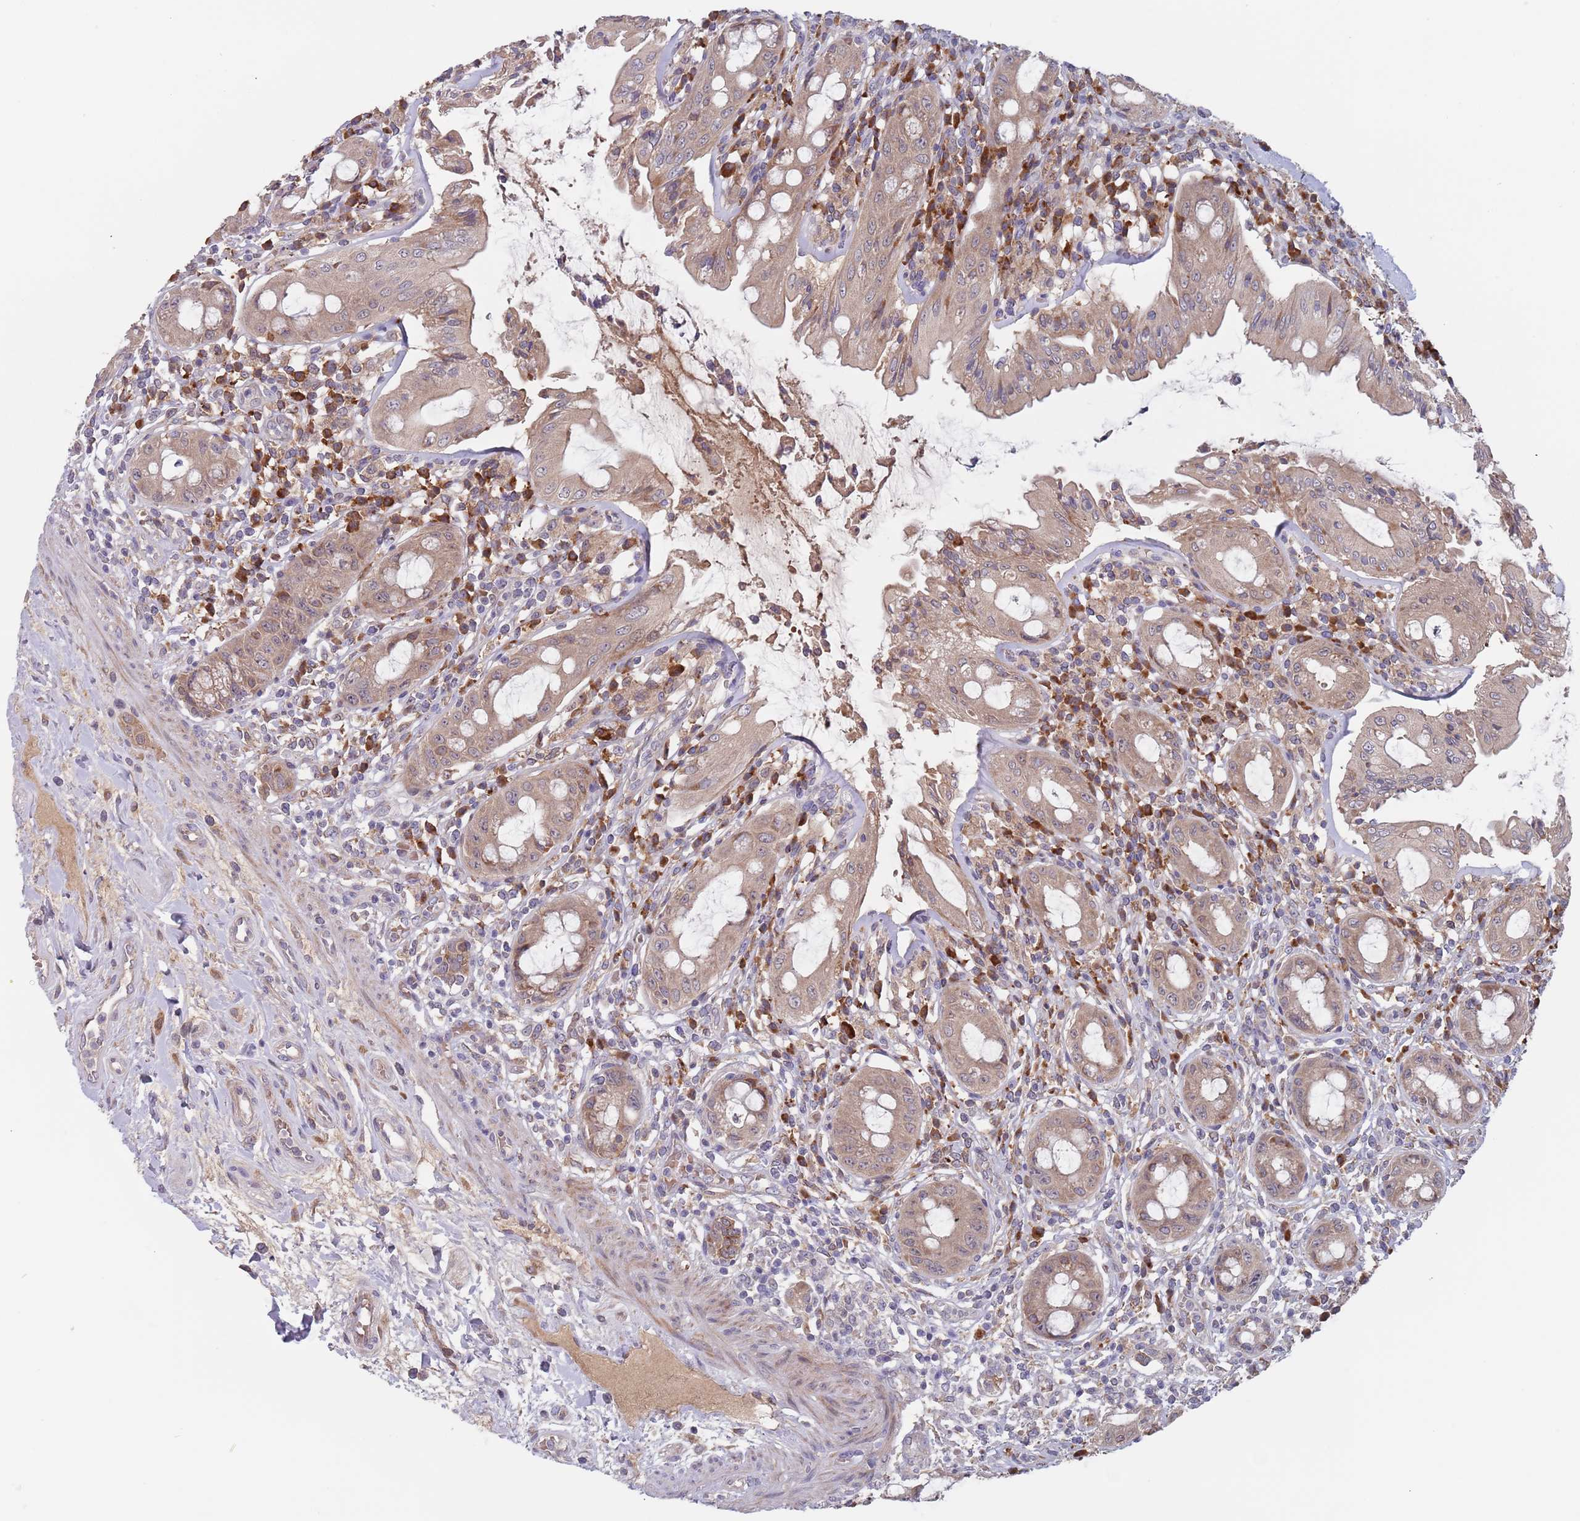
{"staining": {"intensity": "moderate", "quantity": ">75%", "location": "cytoplasmic/membranous"}, "tissue": "rectum", "cell_type": "Glandular cells", "image_type": "normal", "snomed": [{"axis": "morphology", "description": "Normal tissue, NOS"}, {"axis": "topography", "description": "Rectum"}], "caption": "This is a micrograph of immunohistochemistry staining of benign rectum, which shows moderate expression in the cytoplasmic/membranous of glandular cells.", "gene": "ZNF140", "patient": {"sex": "female", "age": 57}}